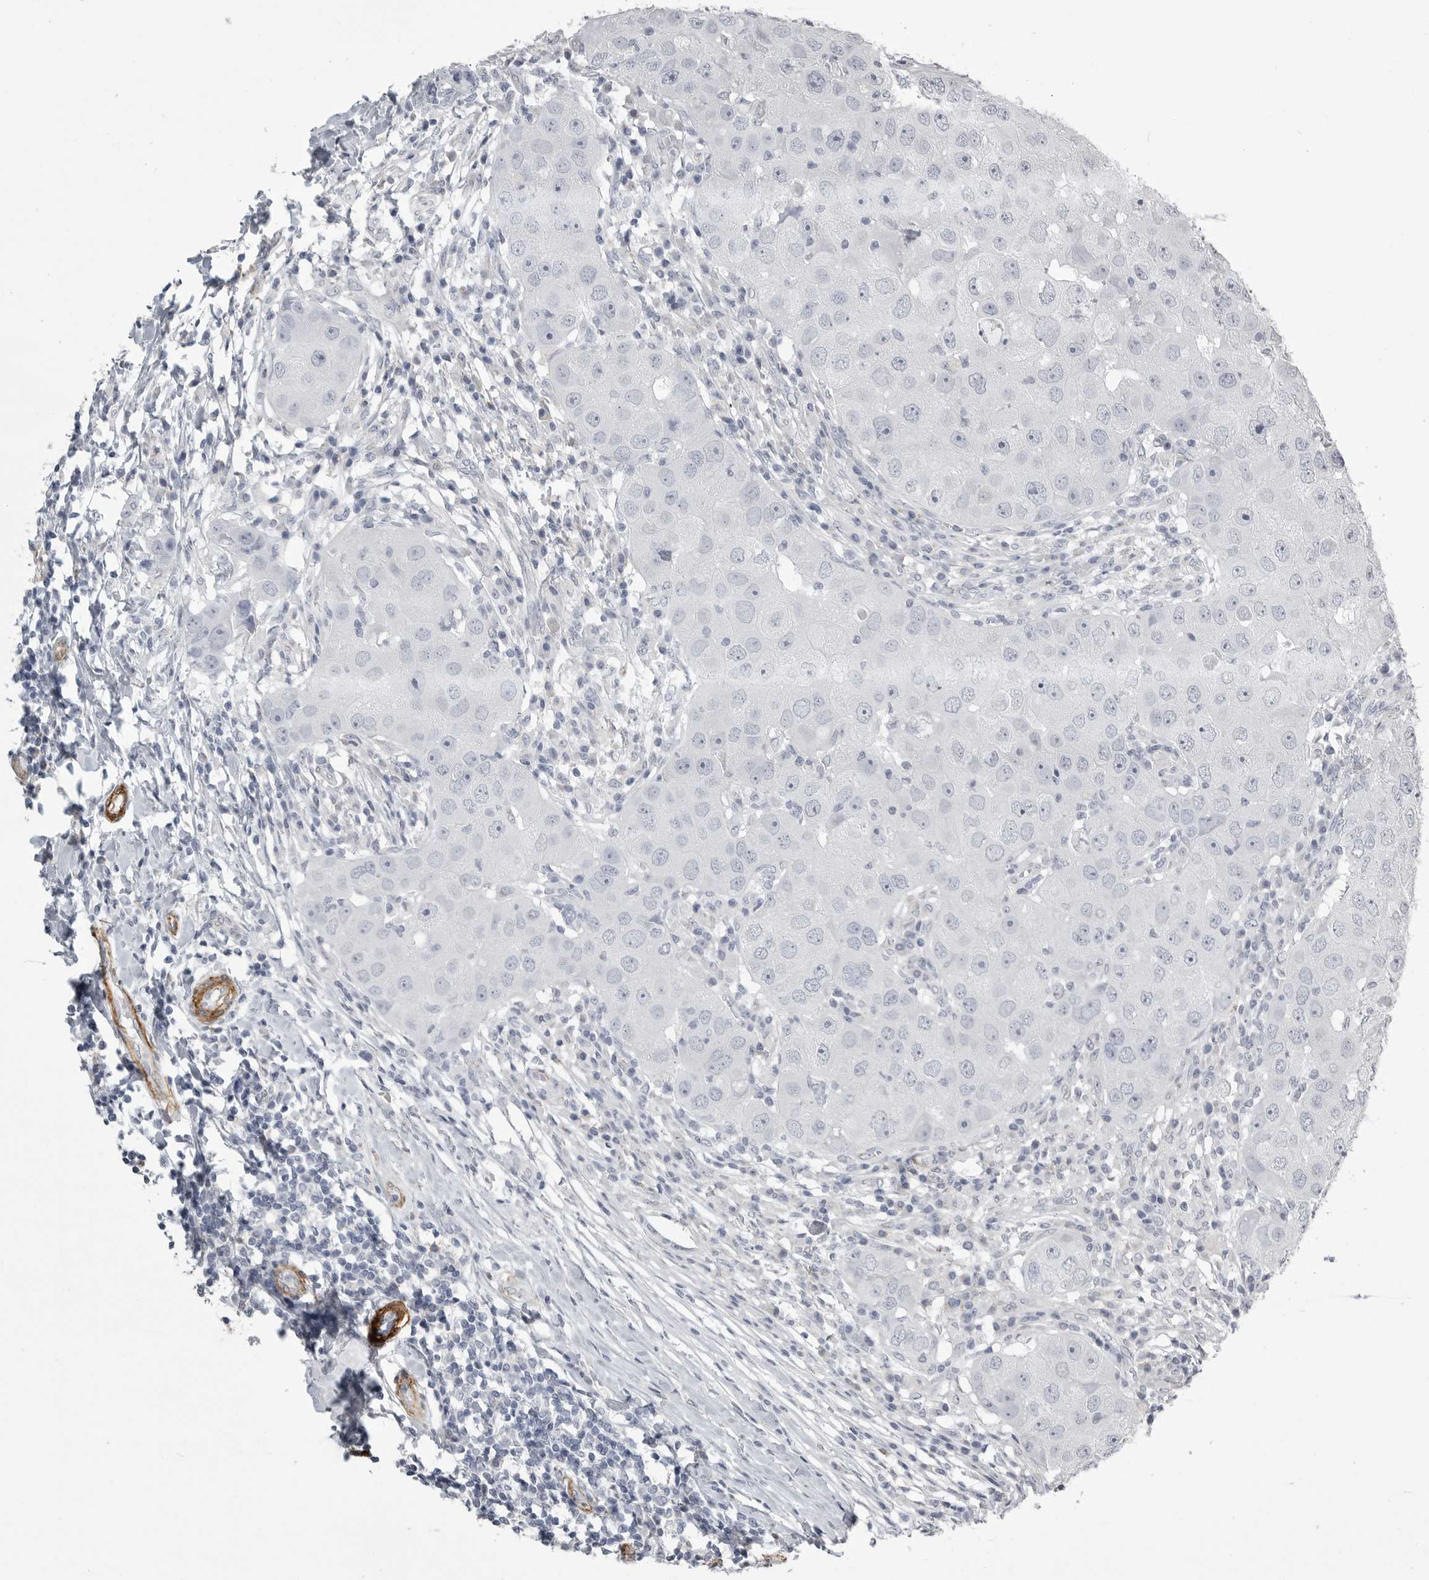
{"staining": {"intensity": "negative", "quantity": "none", "location": "none"}, "tissue": "breast cancer", "cell_type": "Tumor cells", "image_type": "cancer", "snomed": [{"axis": "morphology", "description": "Duct carcinoma"}, {"axis": "topography", "description": "Breast"}], "caption": "The IHC histopathology image has no significant expression in tumor cells of breast intraductal carcinoma tissue.", "gene": "AOC3", "patient": {"sex": "female", "age": 27}}